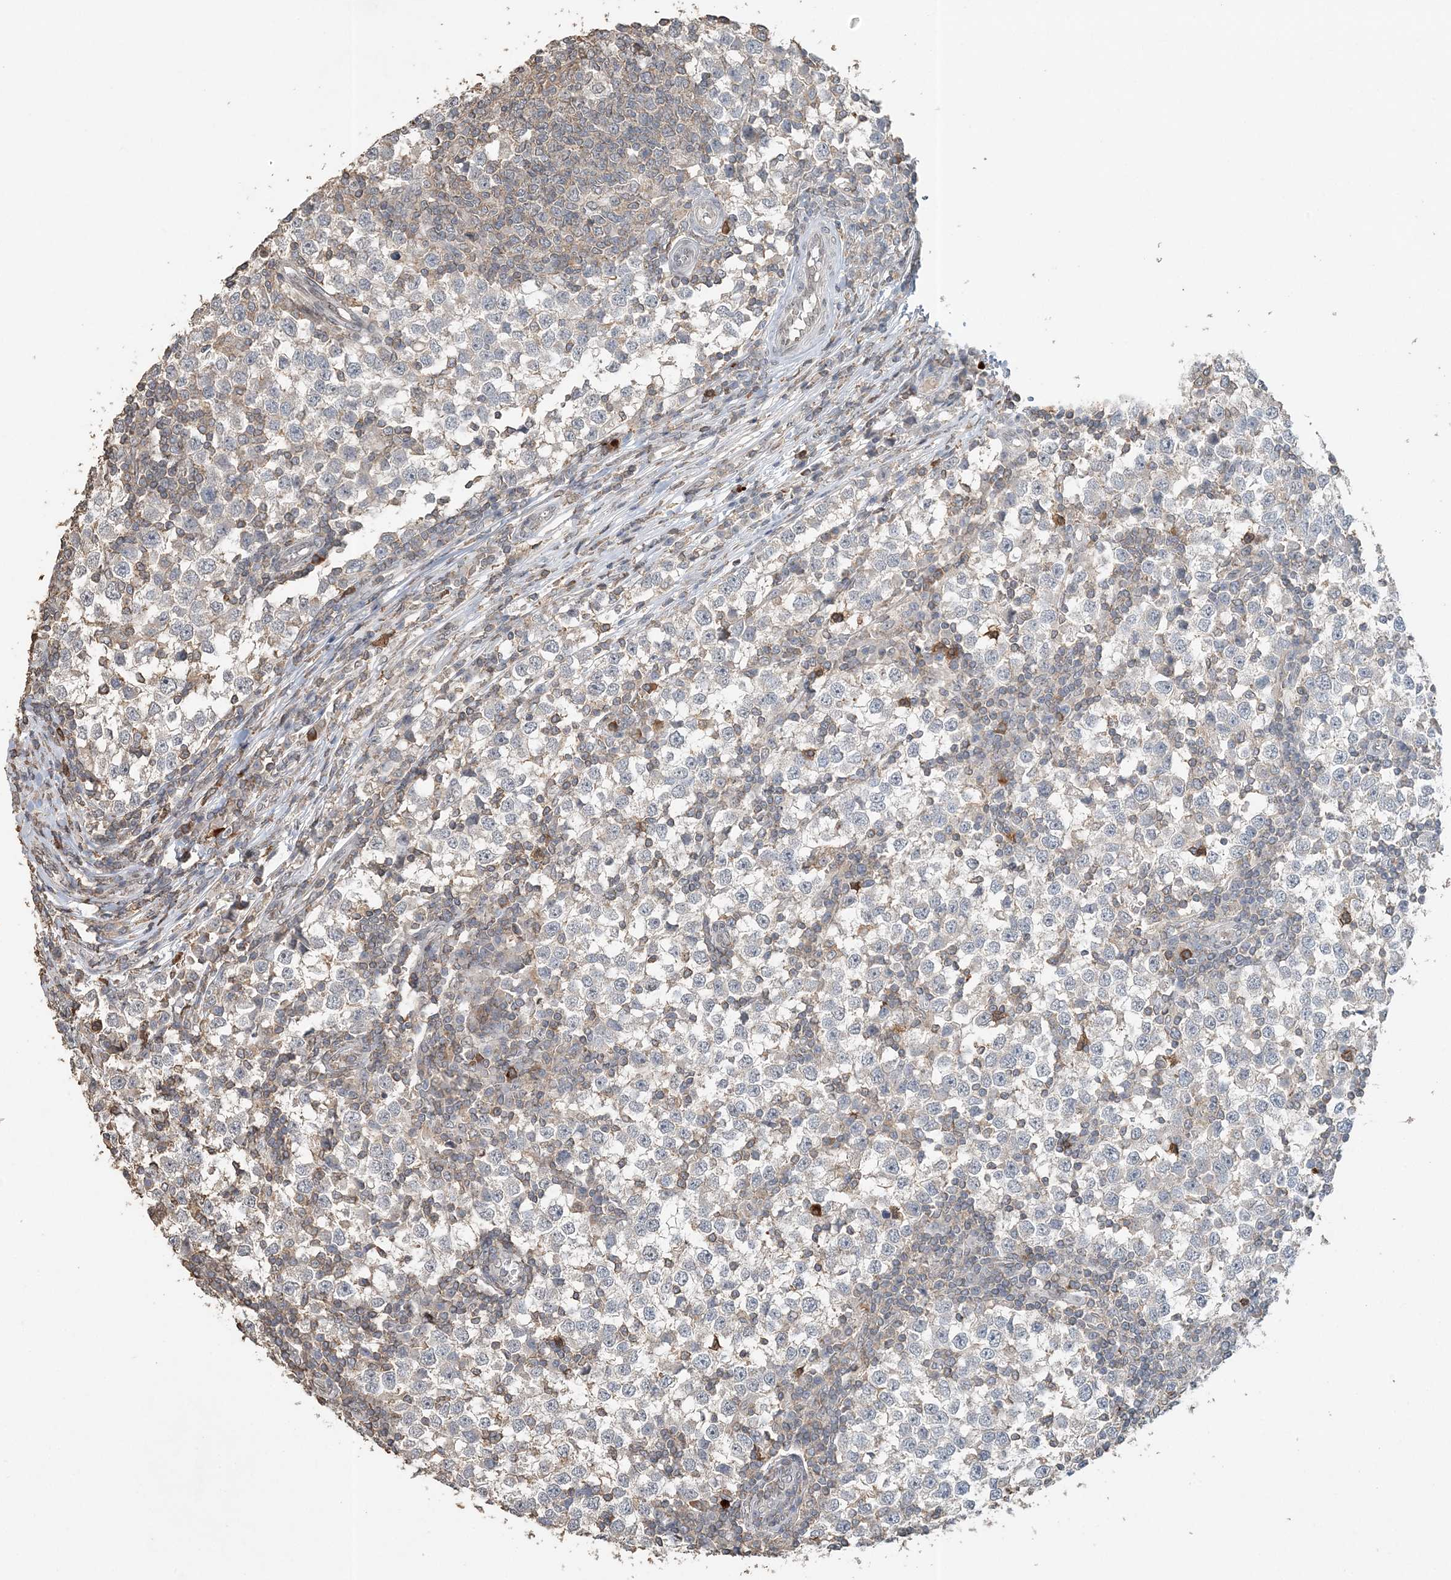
{"staining": {"intensity": "negative", "quantity": "none", "location": "none"}, "tissue": "testis cancer", "cell_type": "Tumor cells", "image_type": "cancer", "snomed": [{"axis": "morphology", "description": "Seminoma, NOS"}, {"axis": "topography", "description": "Testis"}], "caption": "Immunohistochemical staining of human testis cancer reveals no significant positivity in tumor cells.", "gene": "FAM110A", "patient": {"sex": "male", "age": 65}}